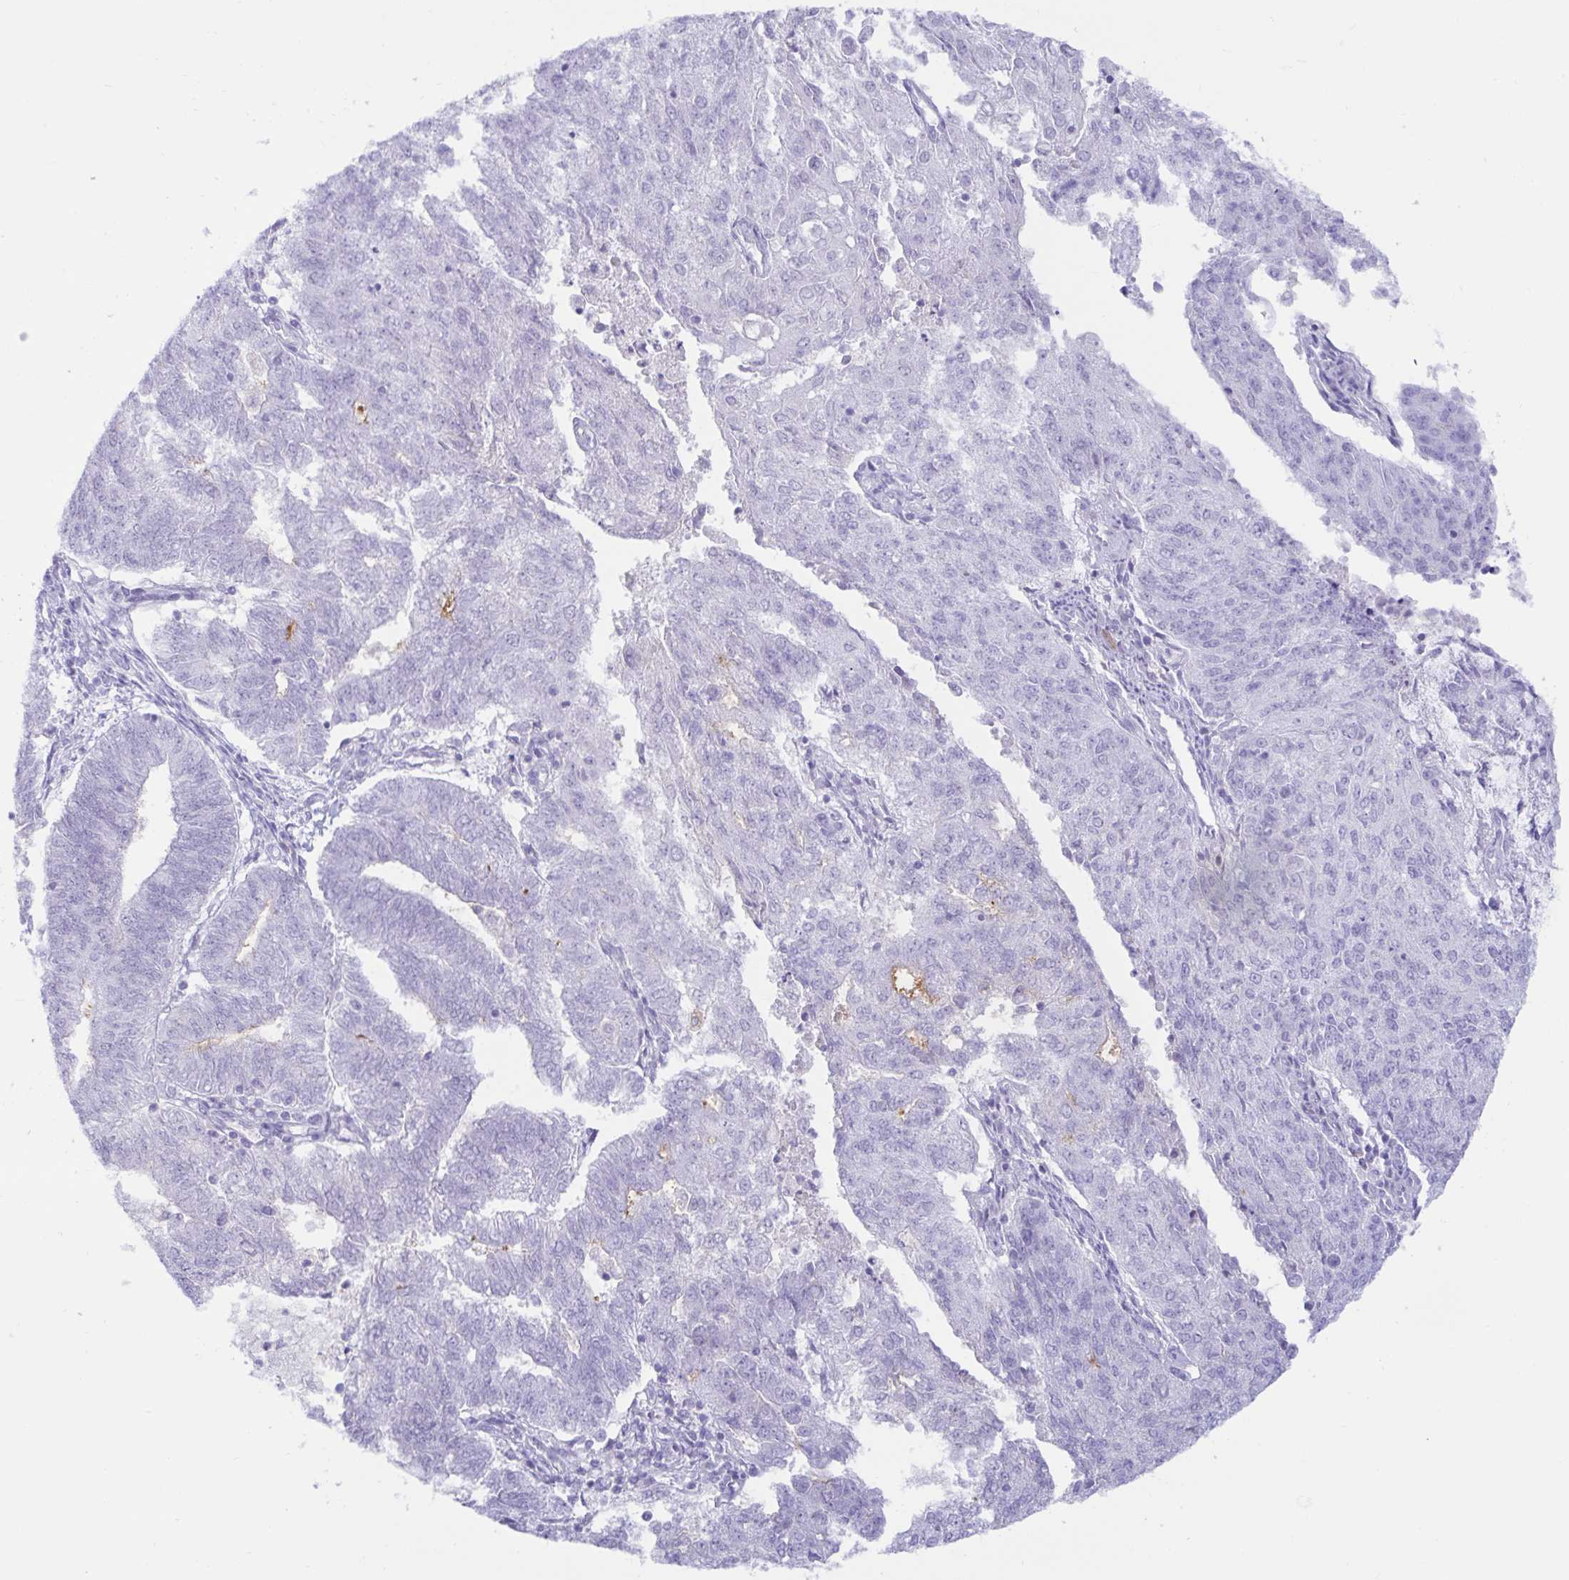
{"staining": {"intensity": "negative", "quantity": "none", "location": "none"}, "tissue": "endometrial cancer", "cell_type": "Tumor cells", "image_type": "cancer", "snomed": [{"axis": "morphology", "description": "Adenocarcinoma, NOS"}, {"axis": "topography", "description": "Endometrium"}], "caption": "Immunohistochemistry (IHC) micrograph of neoplastic tissue: endometrial cancer (adenocarcinoma) stained with DAB (3,3'-diaminobenzidine) reveals no significant protein positivity in tumor cells.", "gene": "BEST1", "patient": {"sex": "female", "age": 82}}